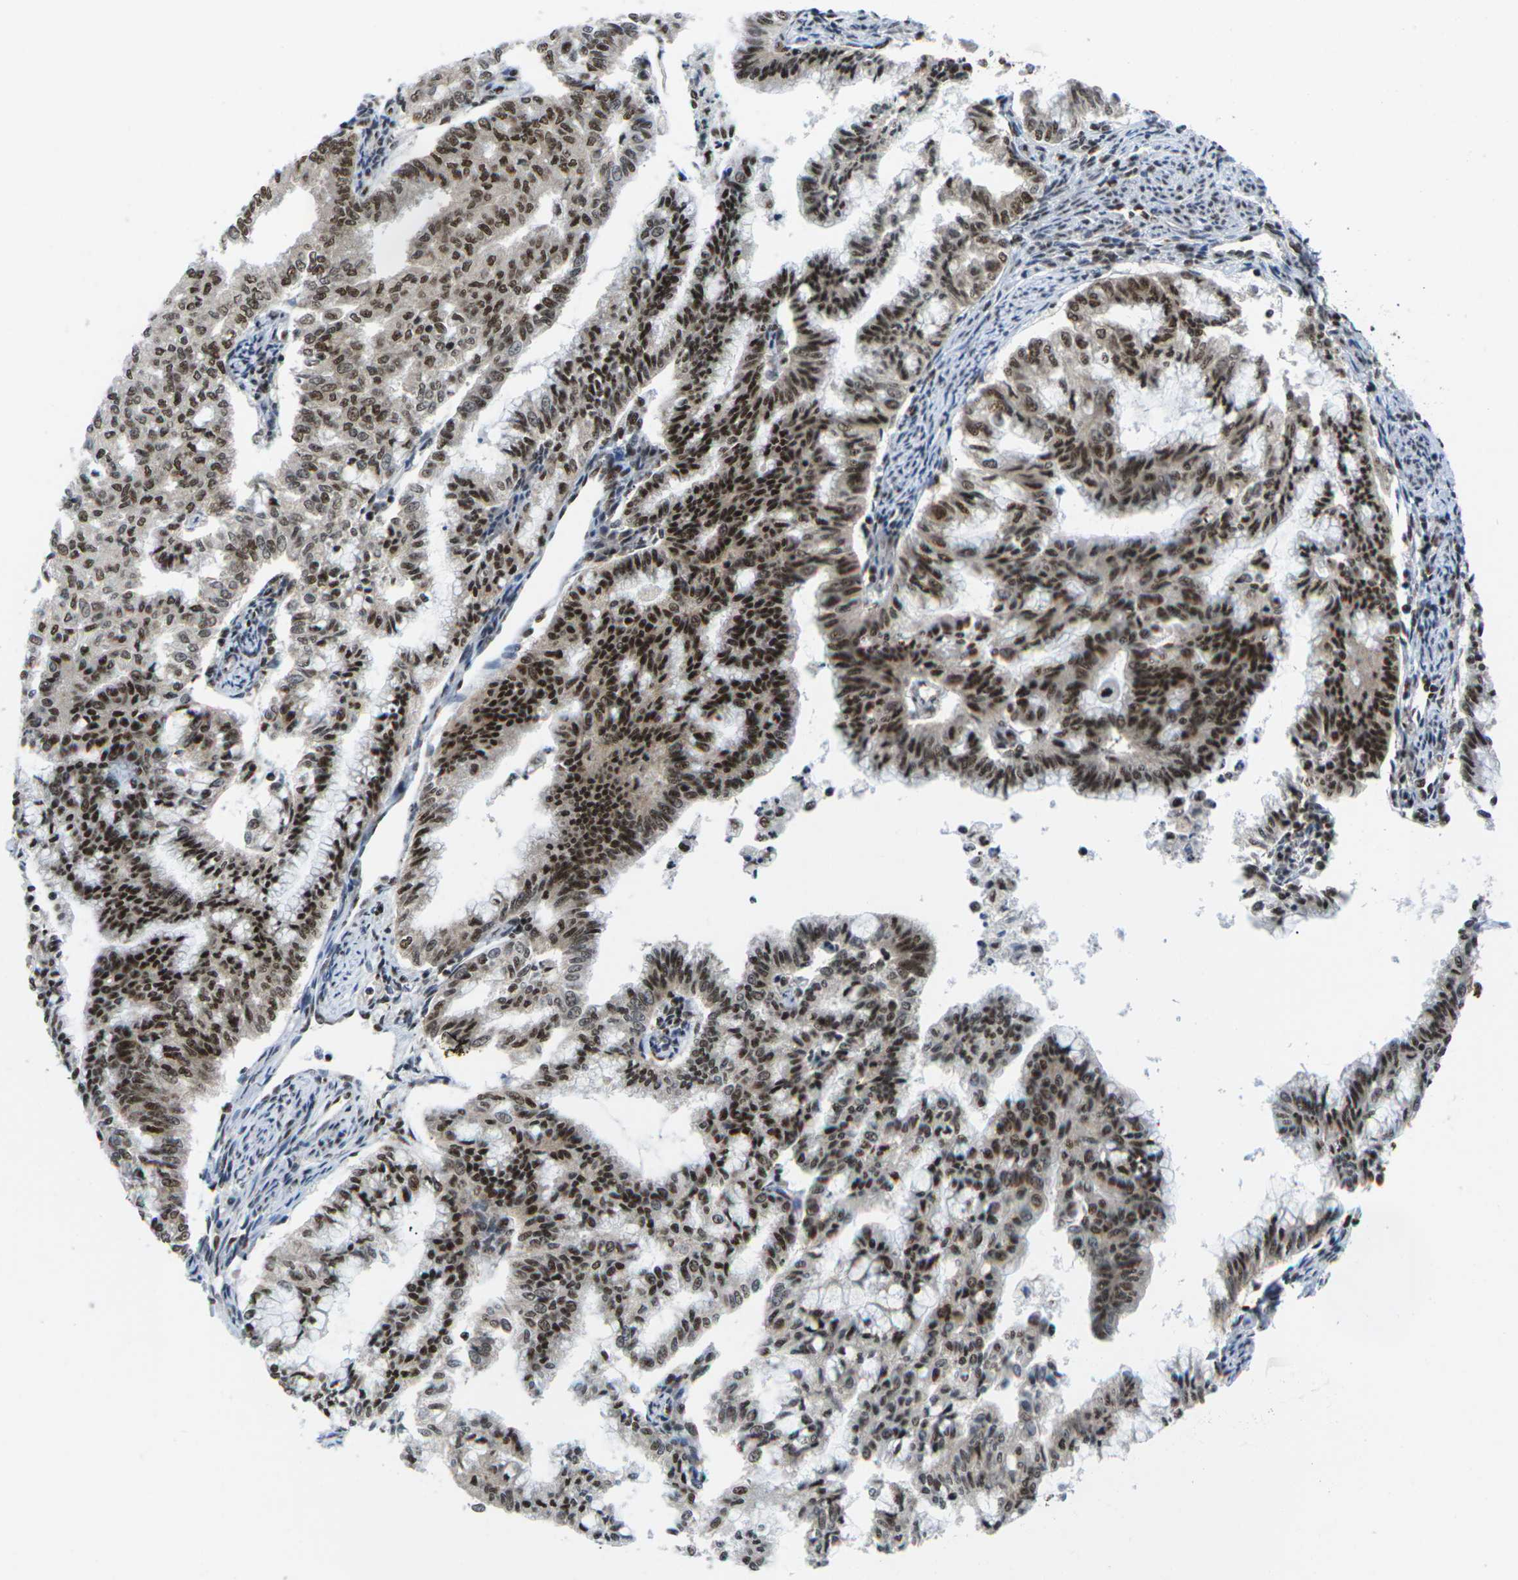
{"staining": {"intensity": "strong", "quantity": ">75%", "location": "cytoplasmic/membranous,nuclear"}, "tissue": "endometrial cancer", "cell_type": "Tumor cells", "image_type": "cancer", "snomed": [{"axis": "morphology", "description": "Adenocarcinoma, NOS"}, {"axis": "topography", "description": "Endometrium"}], "caption": "DAB (3,3'-diaminobenzidine) immunohistochemical staining of human endometrial cancer reveals strong cytoplasmic/membranous and nuclear protein staining in approximately >75% of tumor cells. (brown staining indicates protein expression, while blue staining denotes nuclei).", "gene": "MAGOH", "patient": {"sex": "female", "age": 79}}